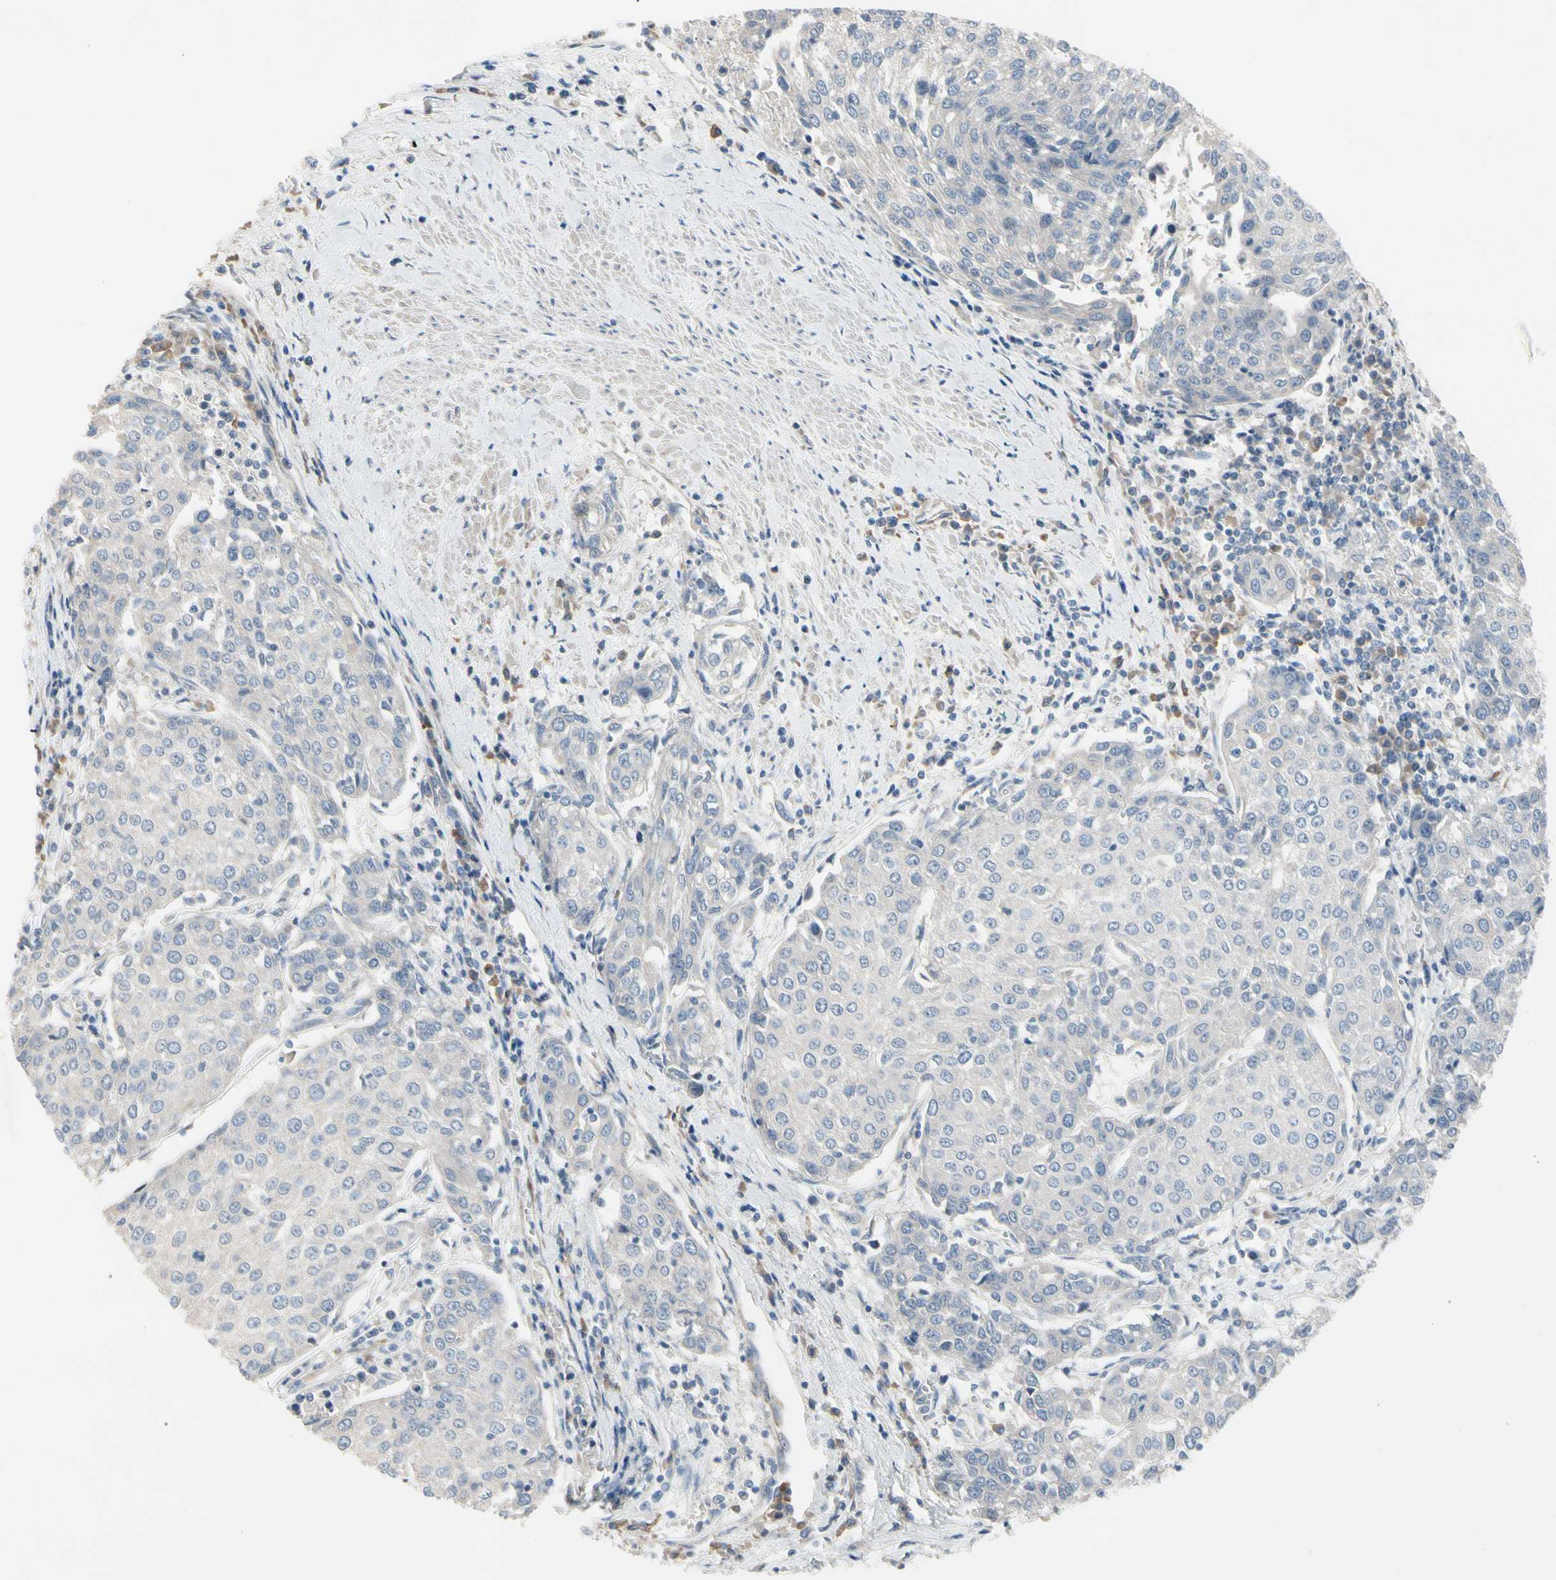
{"staining": {"intensity": "negative", "quantity": "none", "location": "none"}, "tissue": "urothelial cancer", "cell_type": "Tumor cells", "image_type": "cancer", "snomed": [{"axis": "morphology", "description": "Urothelial carcinoma, High grade"}, {"axis": "topography", "description": "Urinary bladder"}], "caption": "The immunohistochemistry image has no significant staining in tumor cells of urothelial carcinoma (high-grade) tissue.", "gene": "MAP2", "patient": {"sex": "female", "age": 85}}